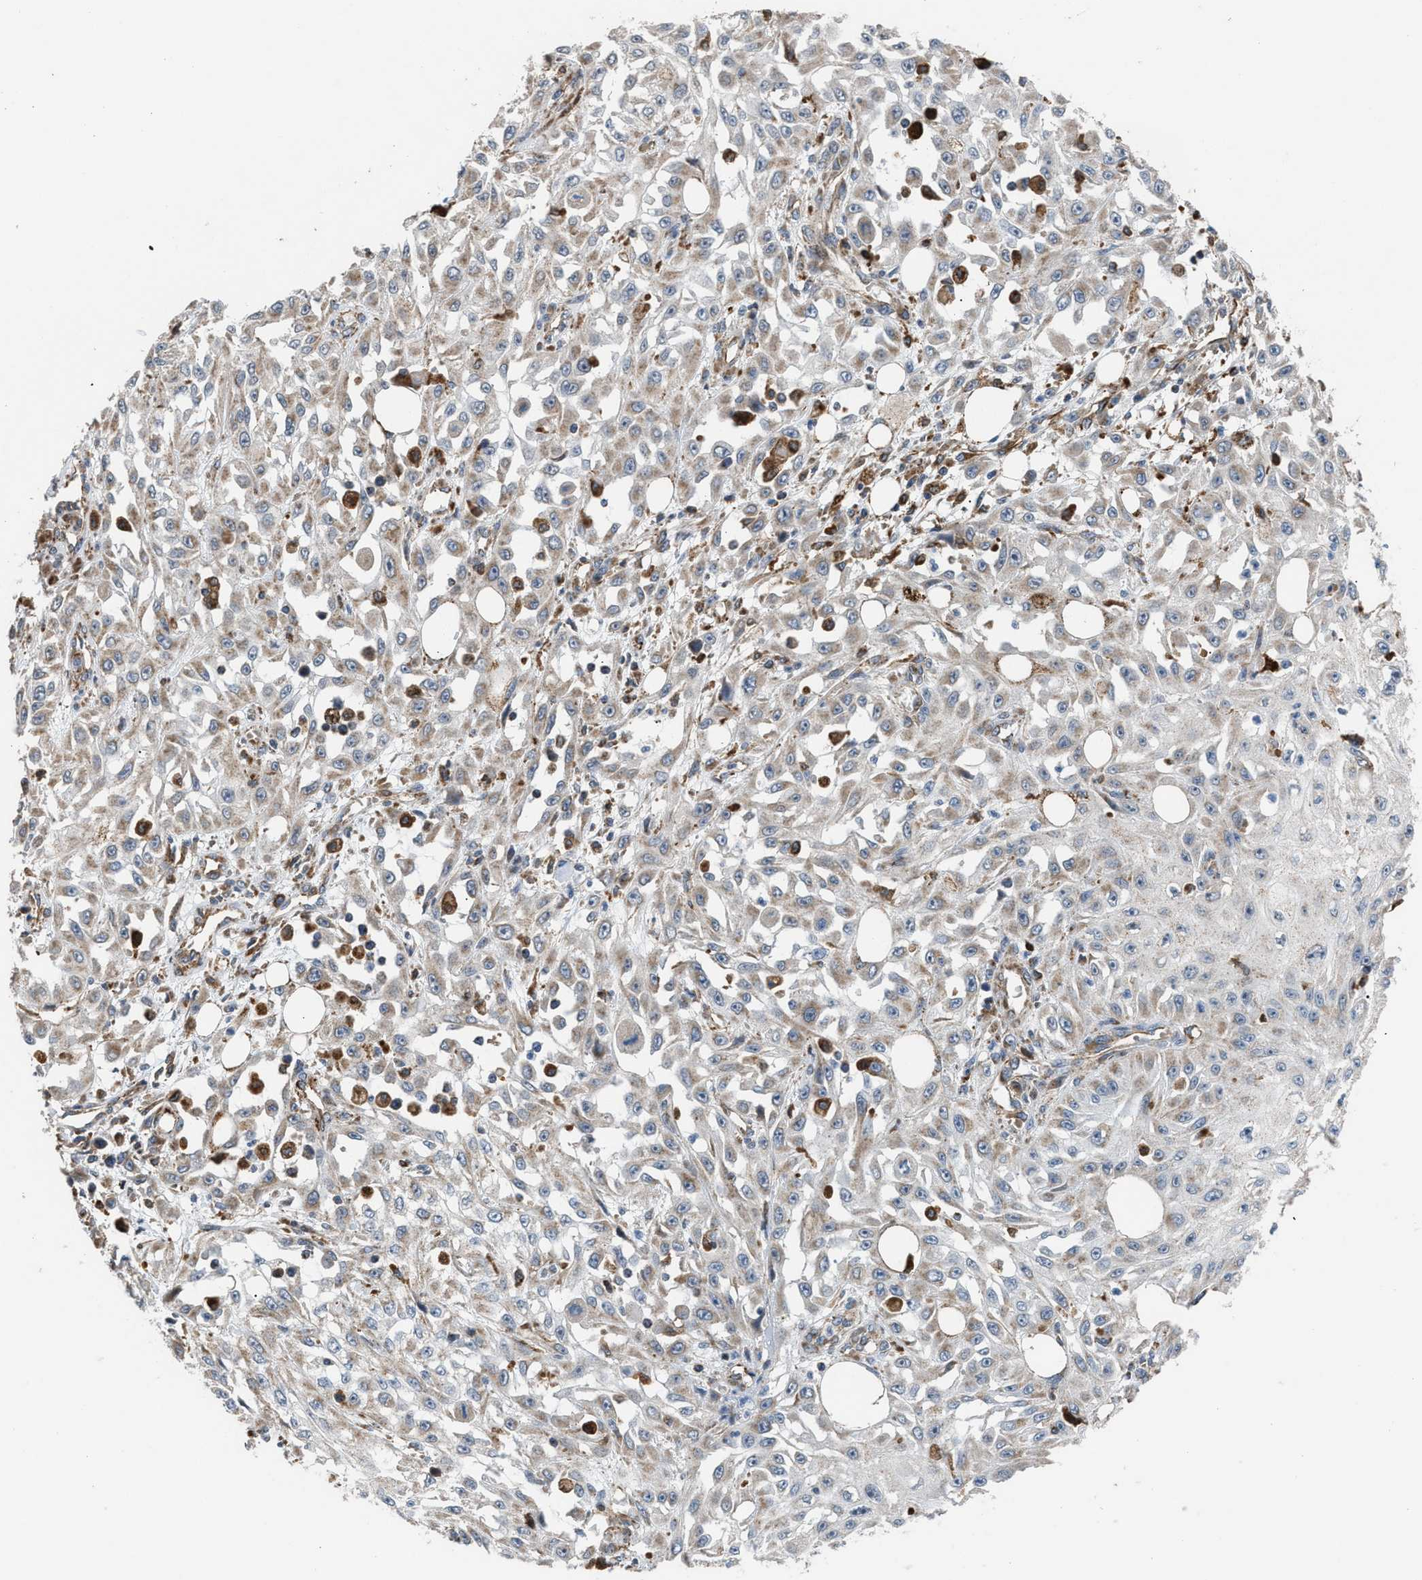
{"staining": {"intensity": "weak", "quantity": "<25%", "location": "cytoplasmic/membranous"}, "tissue": "skin cancer", "cell_type": "Tumor cells", "image_type": "cancer", "snomed": [{"axis": "morphology", "description": "Squamous cell carcinoma, NOS"}, {"axis": "morphology", "description": "Squamous cell carcinoma, metastatic, NOS"}, {"axis": "topography", "description": "Skin"}, {"axis": "topography", "description": "Lymph node"}], "caption": "This micrograph is of squamous cell carcinoma (skin) stained with immunohistochemistry (IHC) to label a protein in brown with the nuclei are counter-stained blue. There is no staining in tumor cells.", "gene": "SLC10A3", "patient": {"sex": "male", "age": 75}}